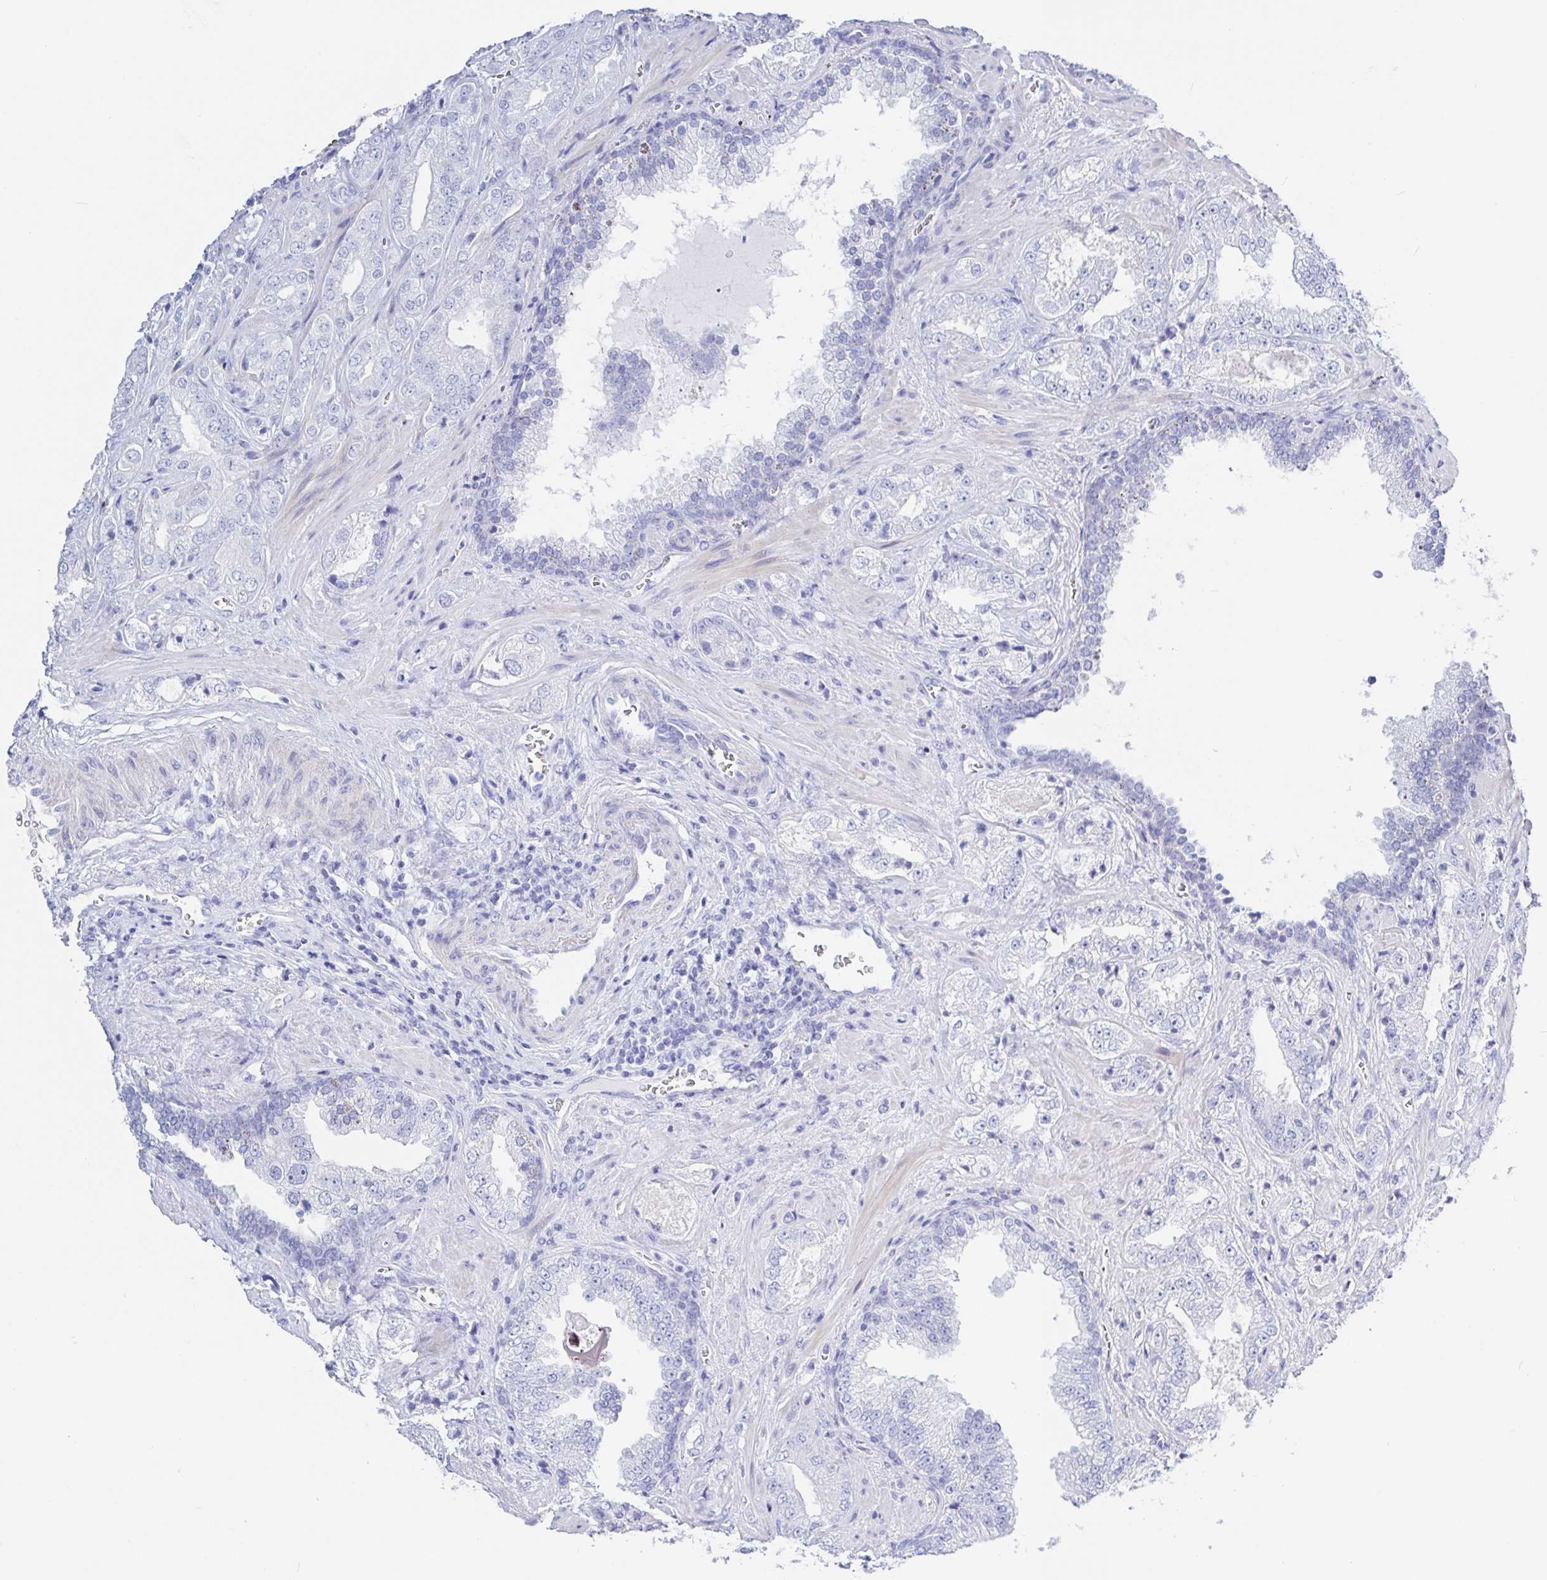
{"staining": {"intensity": "negative", "quantity": "none", "location": "none"}, "tissue": "prostate cancer", "cell_type": "Tumor cells", "image_type": "cancer", "snomed": [{"axis": "morphology", "description": "Adenocarcinoma, High grade"}, {"axis": "topography", "description": "Prostate"}], "caption": "A photomicrograph of human prostate adenocarcinoma (high-grade) is negative for staining in tumor cells.", "gene": "KCNH6", "patient": {"sex": "male", "age": 67}}